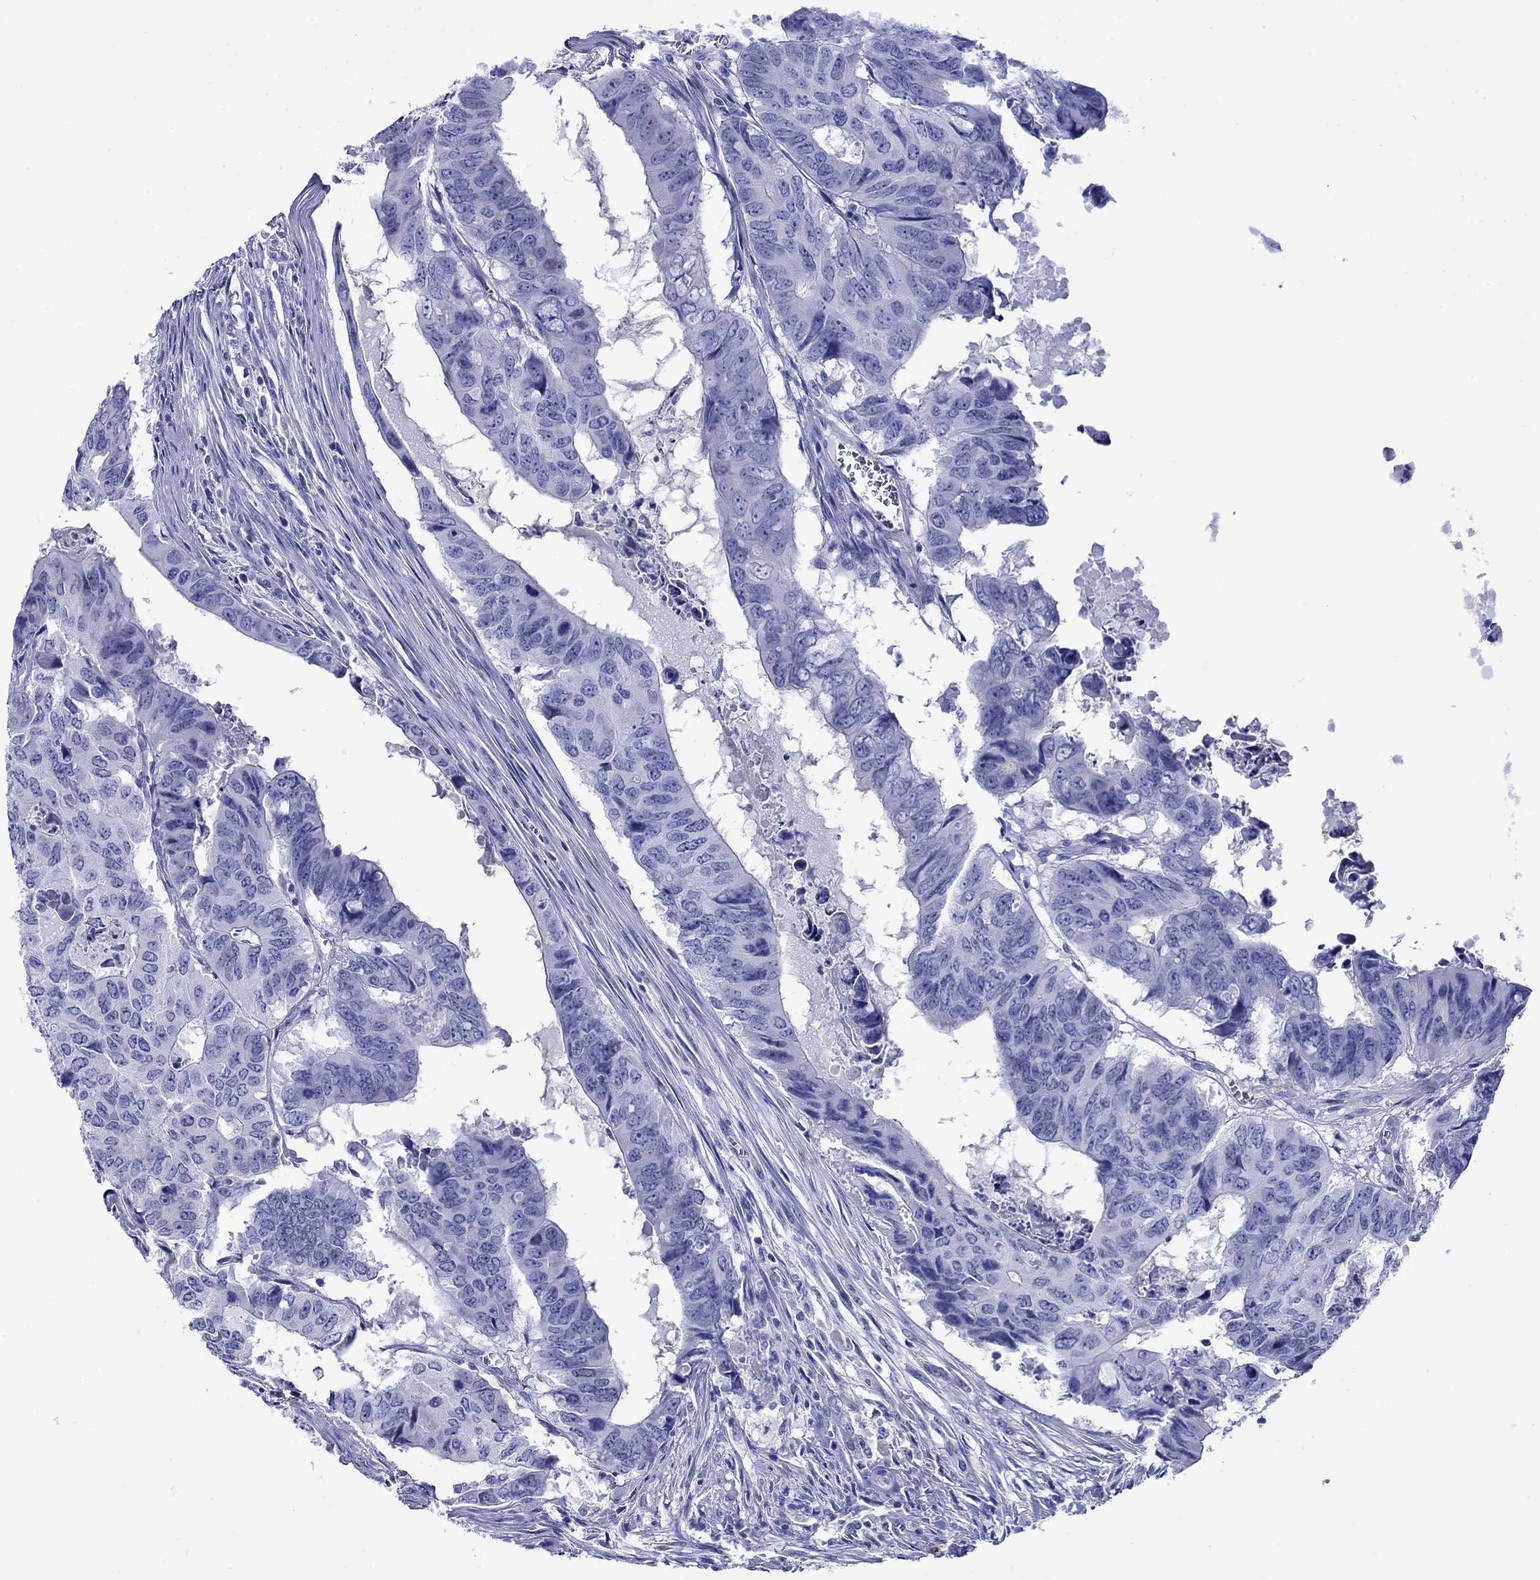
{"staining": {"intensity": "negative", "quantity": "none", "location": "none"}, "tissue": "colorectal cancer", "cell_type": "Tumor cells", "image_type": "cancer", "snomed": [{"axis": "morphology", "description": "Adenocarcinoma, NOS"}, {"axis": "topography", "description": "Colon"}], "caption": "This is an immunohistochemistry (IHC) image of human colorectal cancer (adenocarcinoma). There is no positivity in tumor cells.", "gene": "ROM1", "patient": {"sex": "male", "age": 79}}